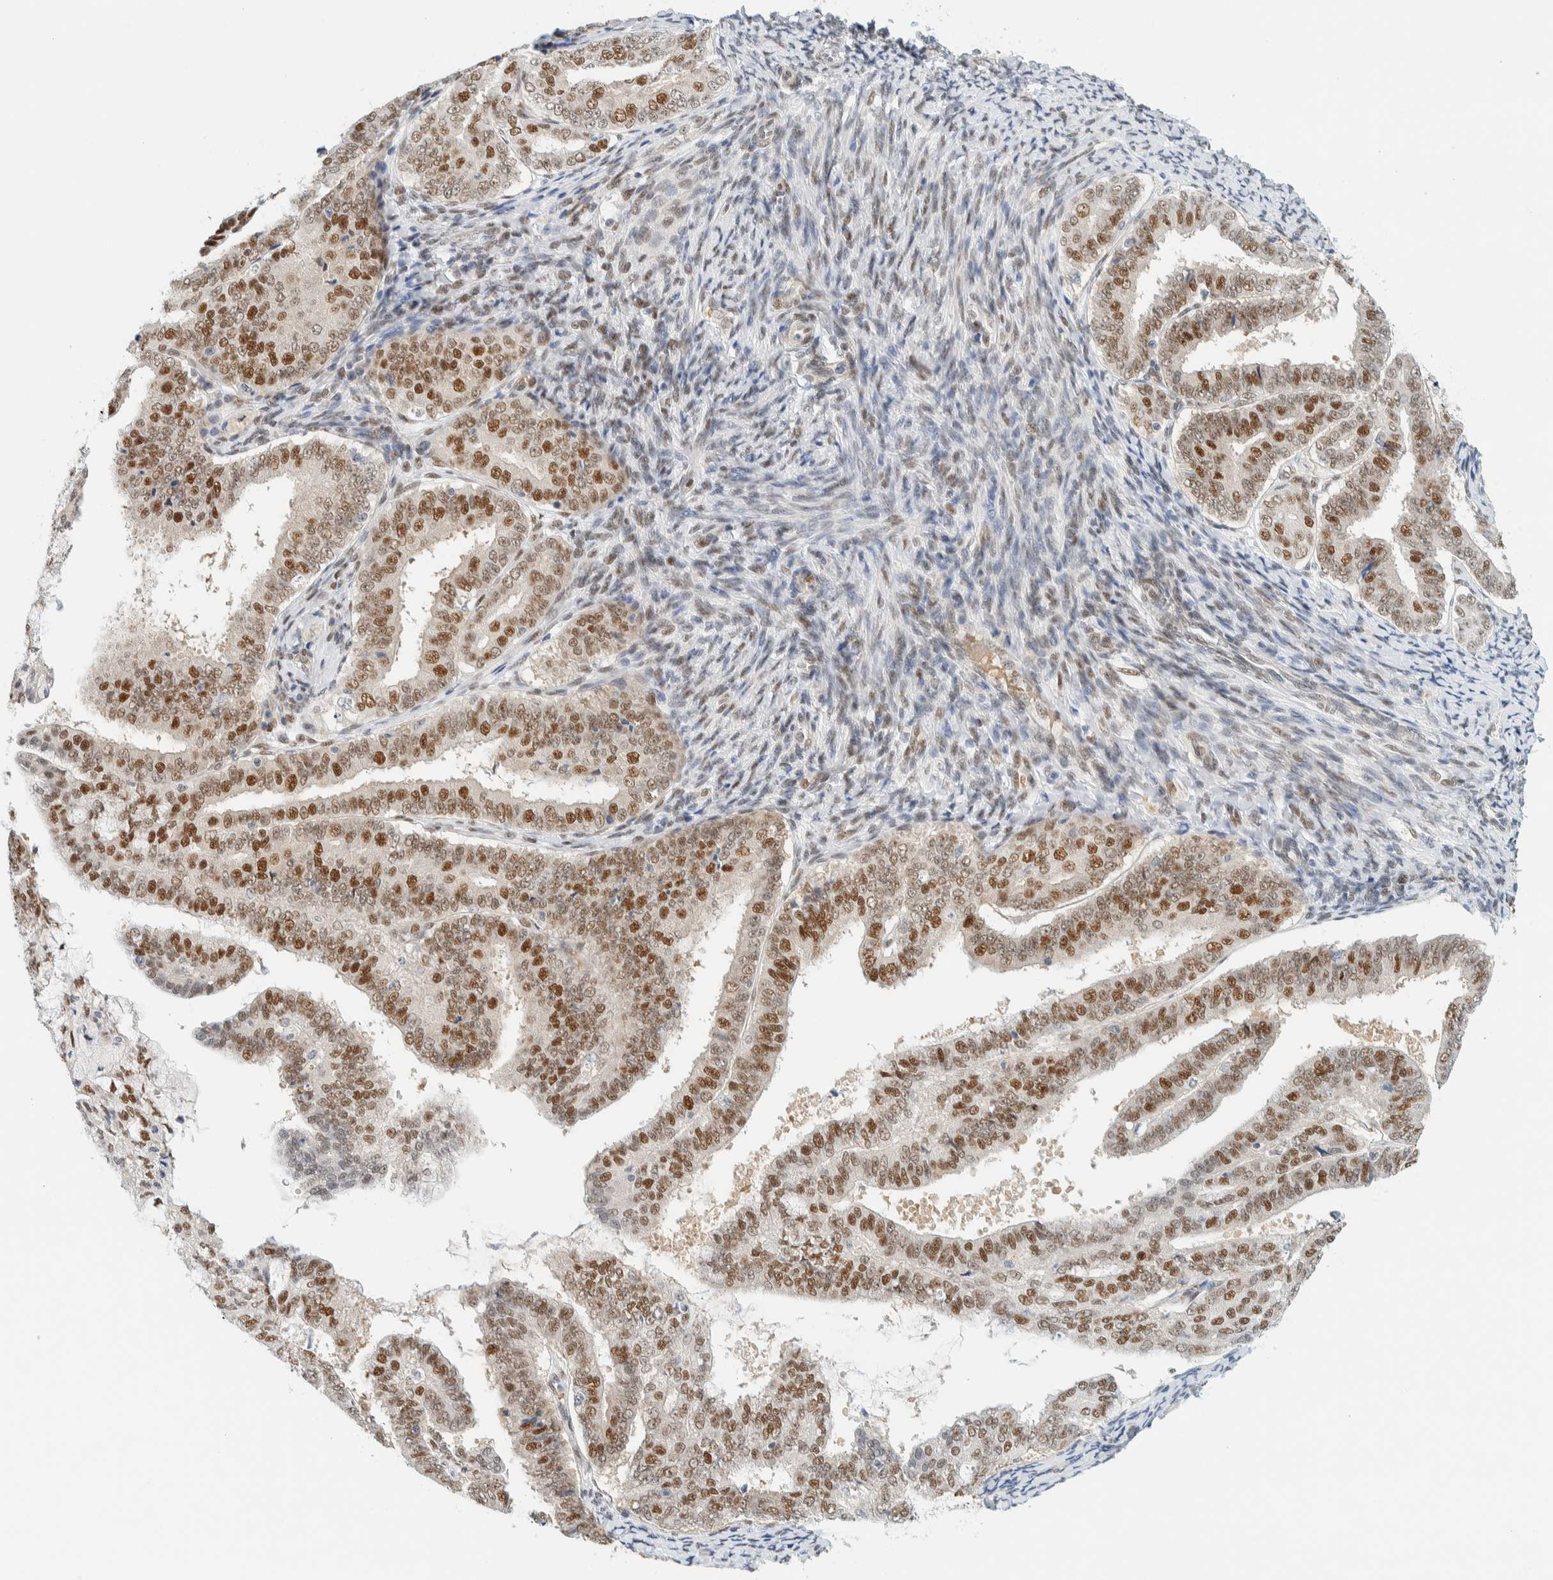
{"staining": {"intensity": "strong", "quantity": "25%-75%", "location": "nuclear"}, "tissue": "endometrial cancer", "cell_type": "Tumor cells", "image_type": "cancer", "snomed": [{"axis": "morphology", "description": "Adenocarcinoma, NOS"}, {"axis": "topography", "description": "Endometrium"}], "caption": "A brown stain highlights strong nuclear positivity of a protein in human endometrial cancer (adenocarcinoma) tumor cells.", "gene": "ZNF683", "patient": {"sex": "female", "age": 63}}